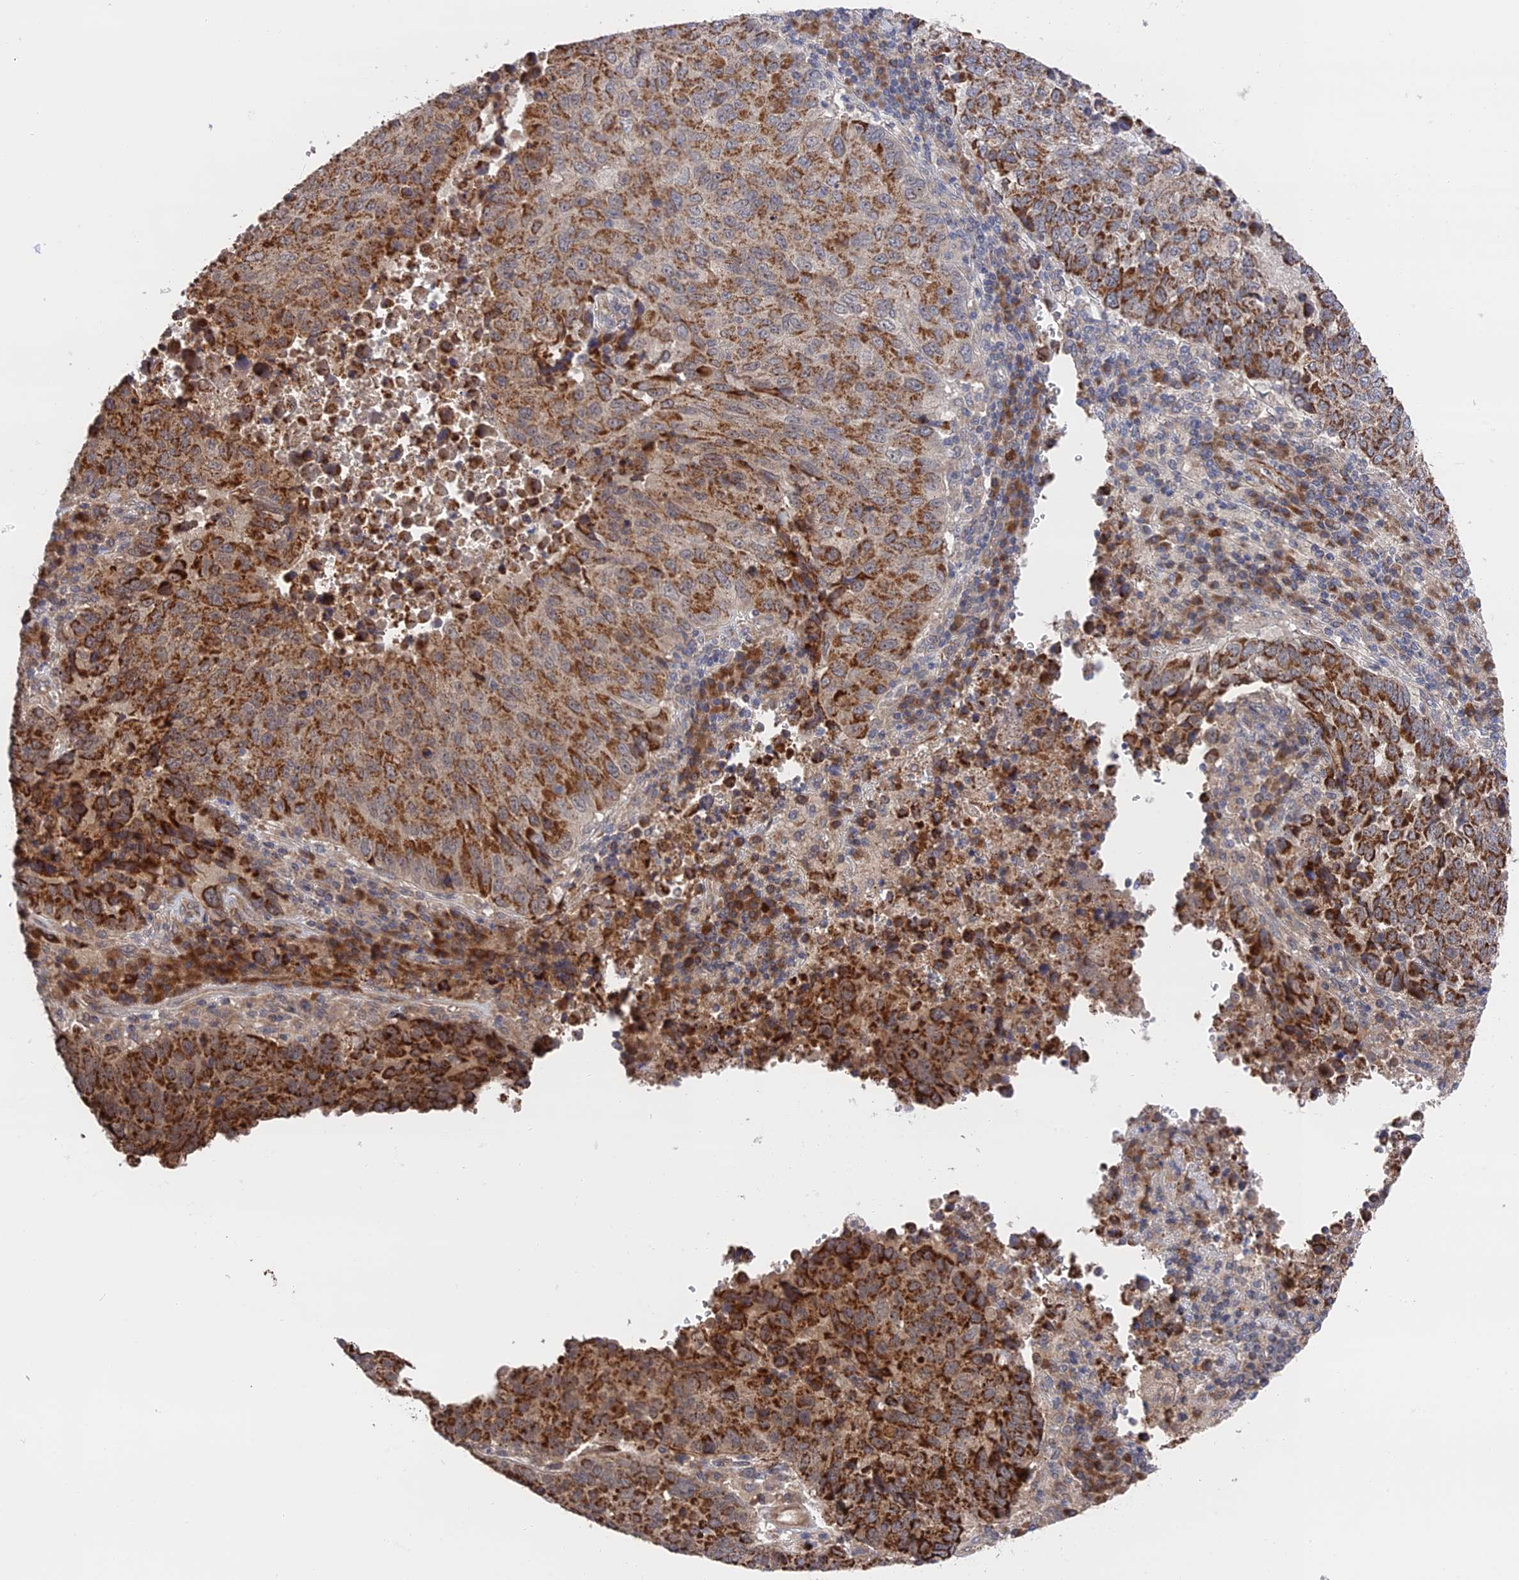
{"staining": {"intensity": "strong", "quantity": ">75%", "location": "cytoplasmic/membranous"}, "tissue": "lung cancer", "cell_type": "Tumor cells", "image_type": "cancer", "snomed": [{"axis": "morphology", "description": "Squamous cell carcinoma, NOS"}, {"axis": "topography", "description": "Lung"}], "caption": "Protein expression analysis of lung cancer exhibits strong cytoplasmic/membranous staining in about >75% of tumor cells. (DAB (3,3'-diaminobenzidine) IHC with brightfield microscopy, high magnification).", "gene": "ZNF320", "patient": {"sex": "male", "age": 73}}